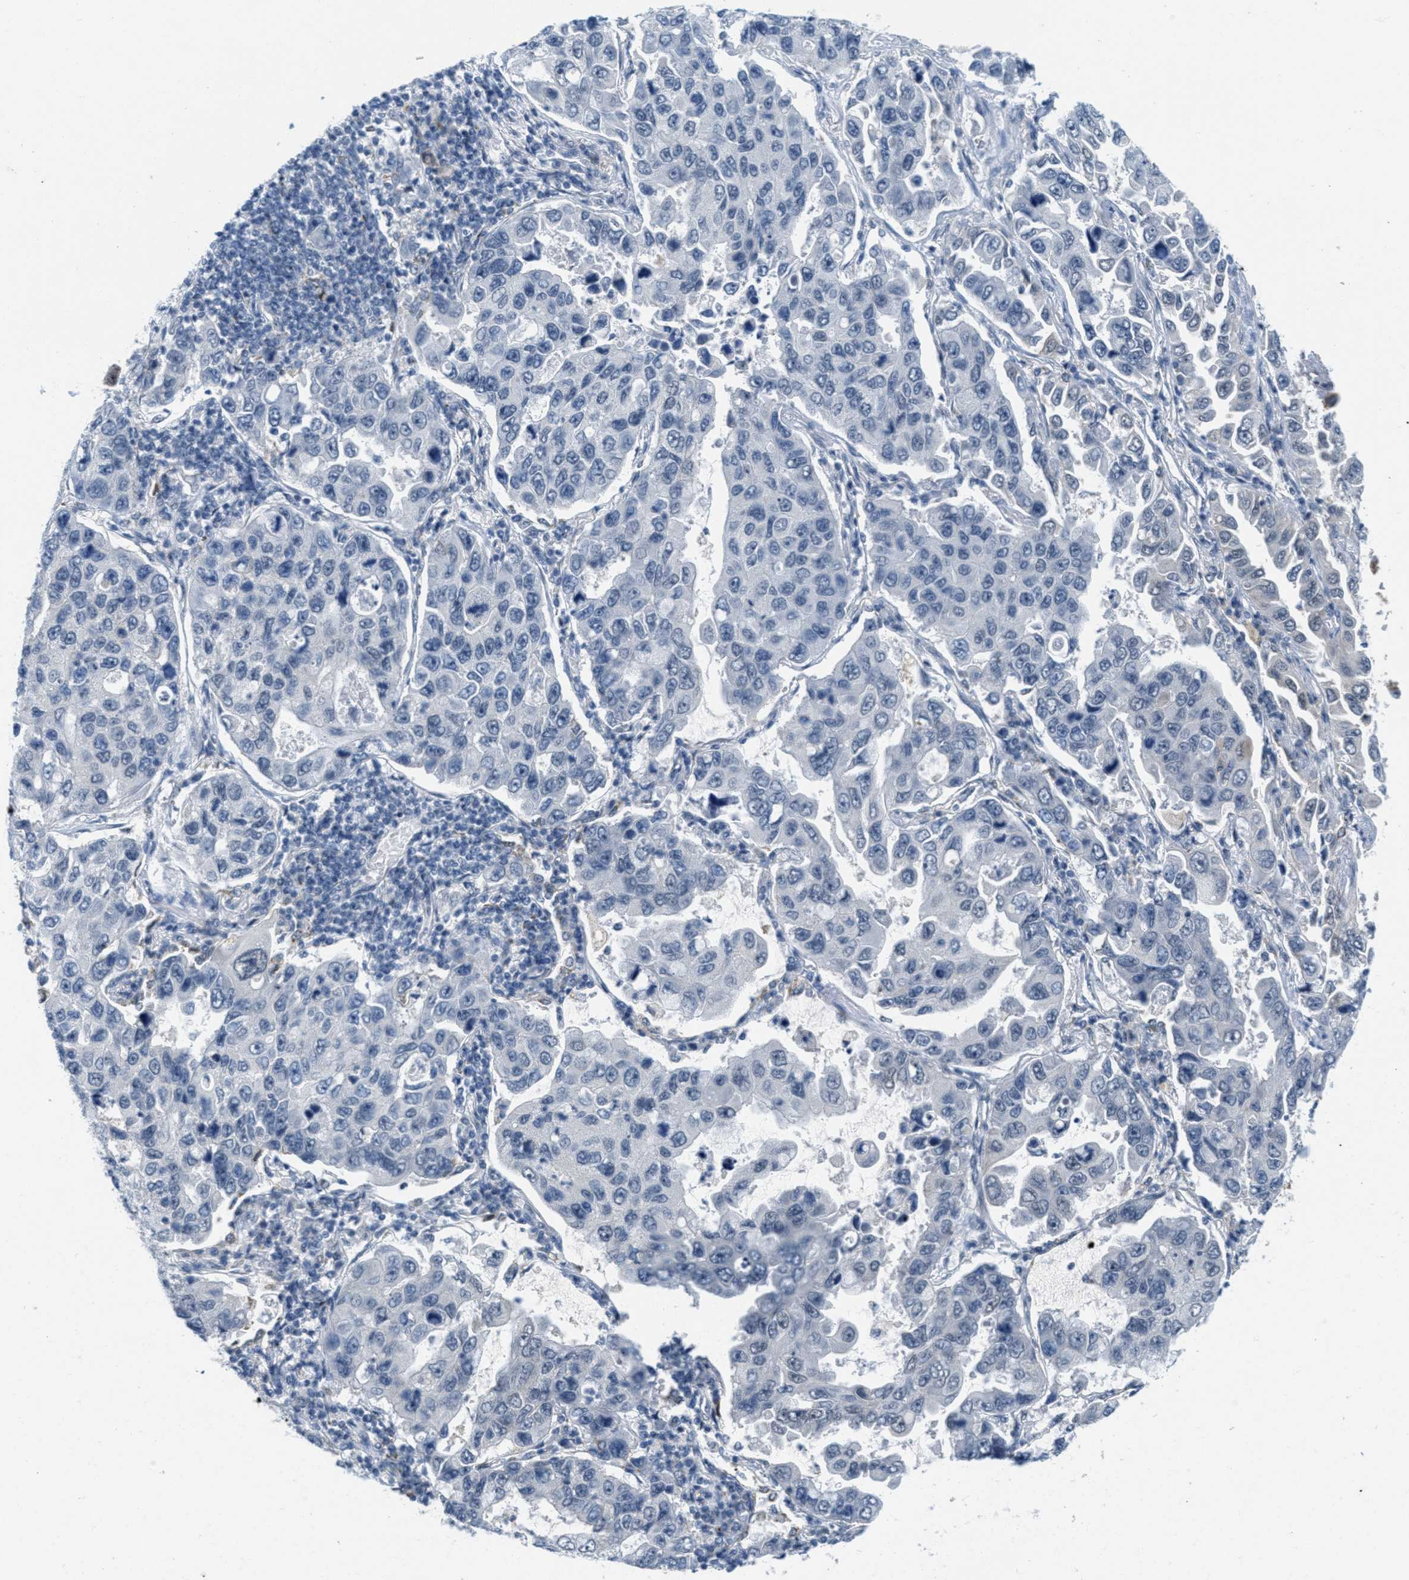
{"staining": {"intensity": "negative", "quantity": "none", "location": "none"}, "tissue": "lung cancer", "cell_type": "Tumor cells", "image_type": "cancer", "snomed": [{"axis": "morphology", "description": "Adenocarcinoma, NOS"}, {"axis": "topography", "description": "Lung"}], "caption": "This micrograph is of lung cancer (adenocarcinoma) stained with IHC to label a protein in brown with the nuclei are counter-stained blue. There is no positivity in tumor cells.", "gene": "HS3ST2", "patient": {"sex": "male", "age": 64}}